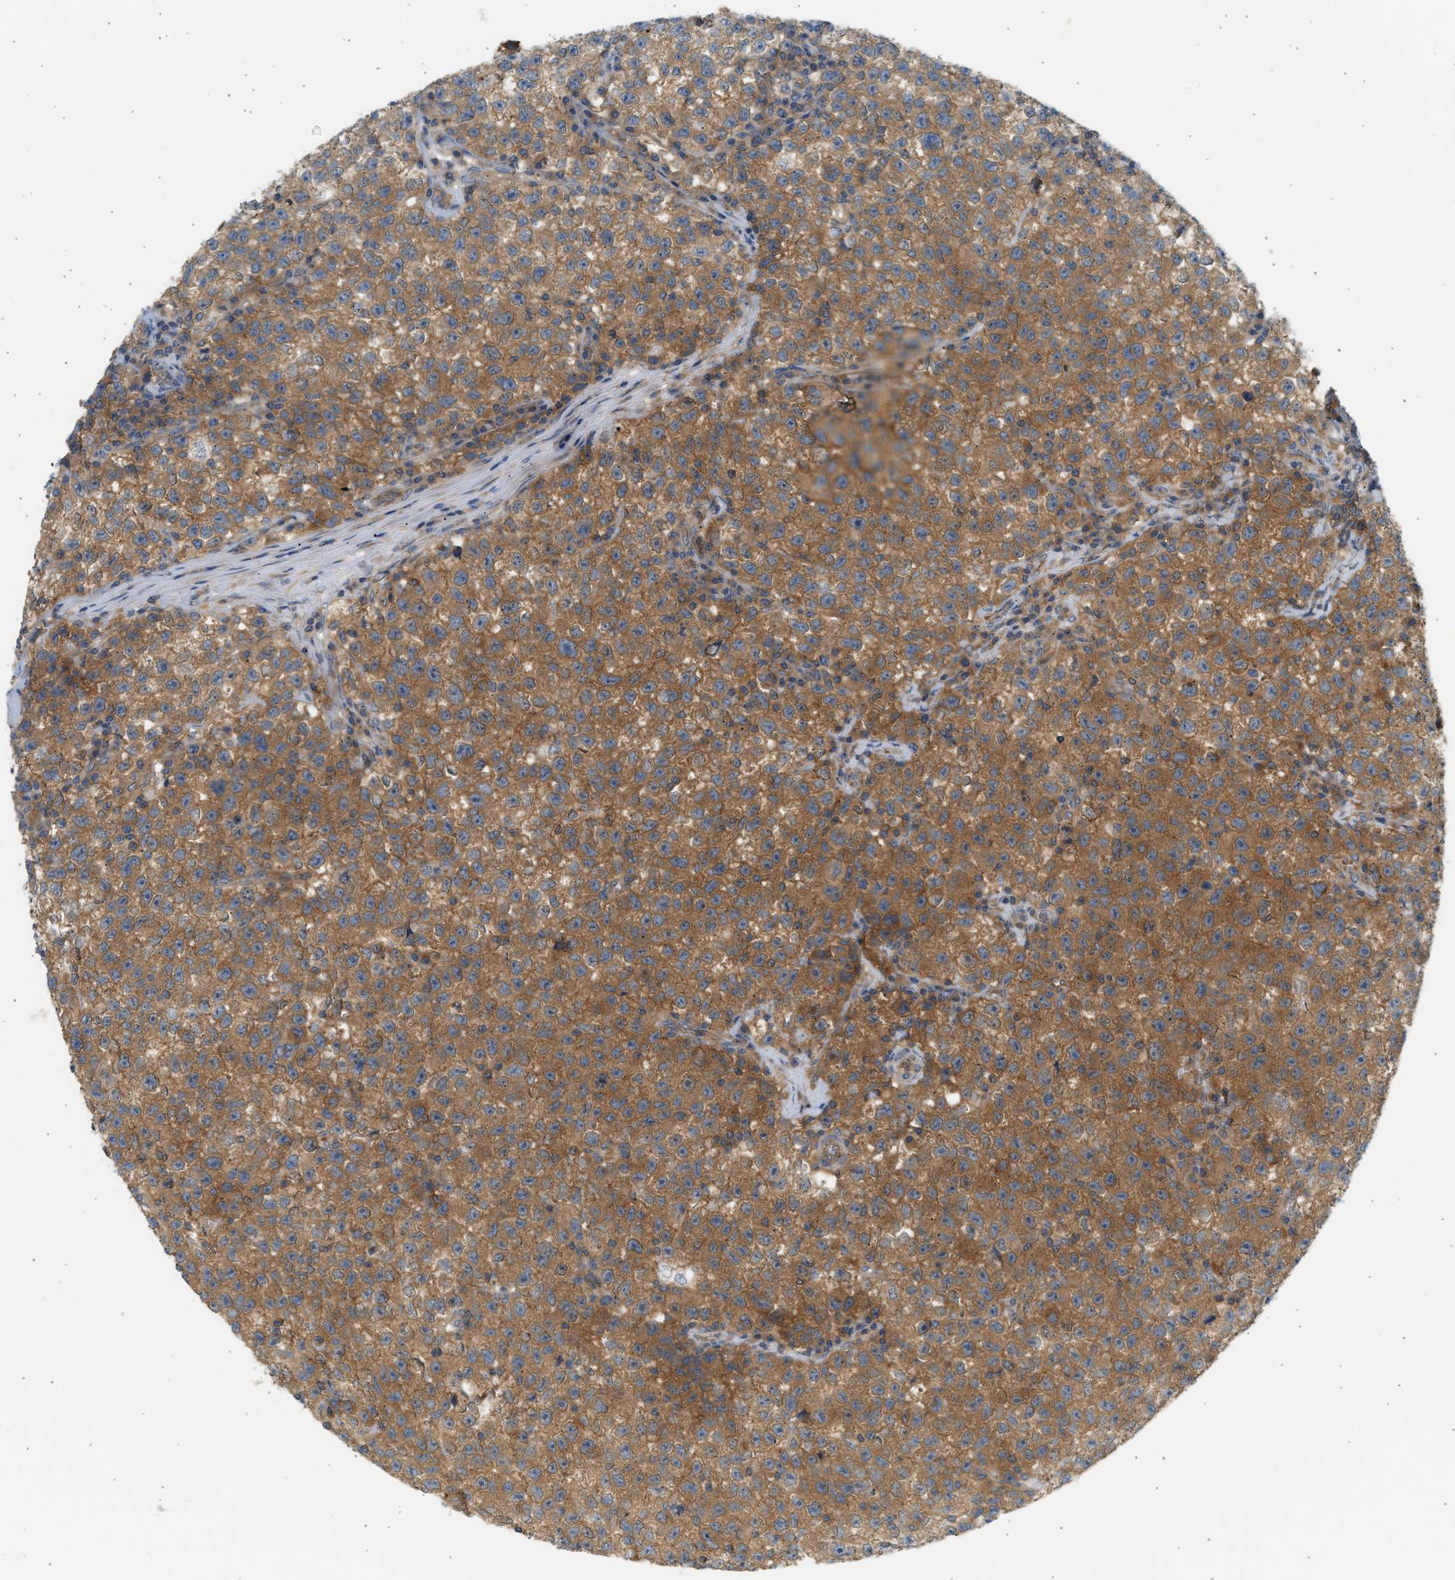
{"staining": {"intensity": "strong", "quantity": ">75%", "location": "cytoplasmic/membranous"}, "tissue": "testis cancer", "cell_type": "Tumor cells", "image_type": "cancer", "snomed": [{"axis": "morphology", "description": "Seminoma, NOS"}, {"axis": "topography", "description": "Testis"}], "caption": "Testis seminoma stained with a protein marker demonstrates strong staining in tumor cells.", "gene": "PAFAH1B1", "patient": {"sex": "male", "age": 22}}